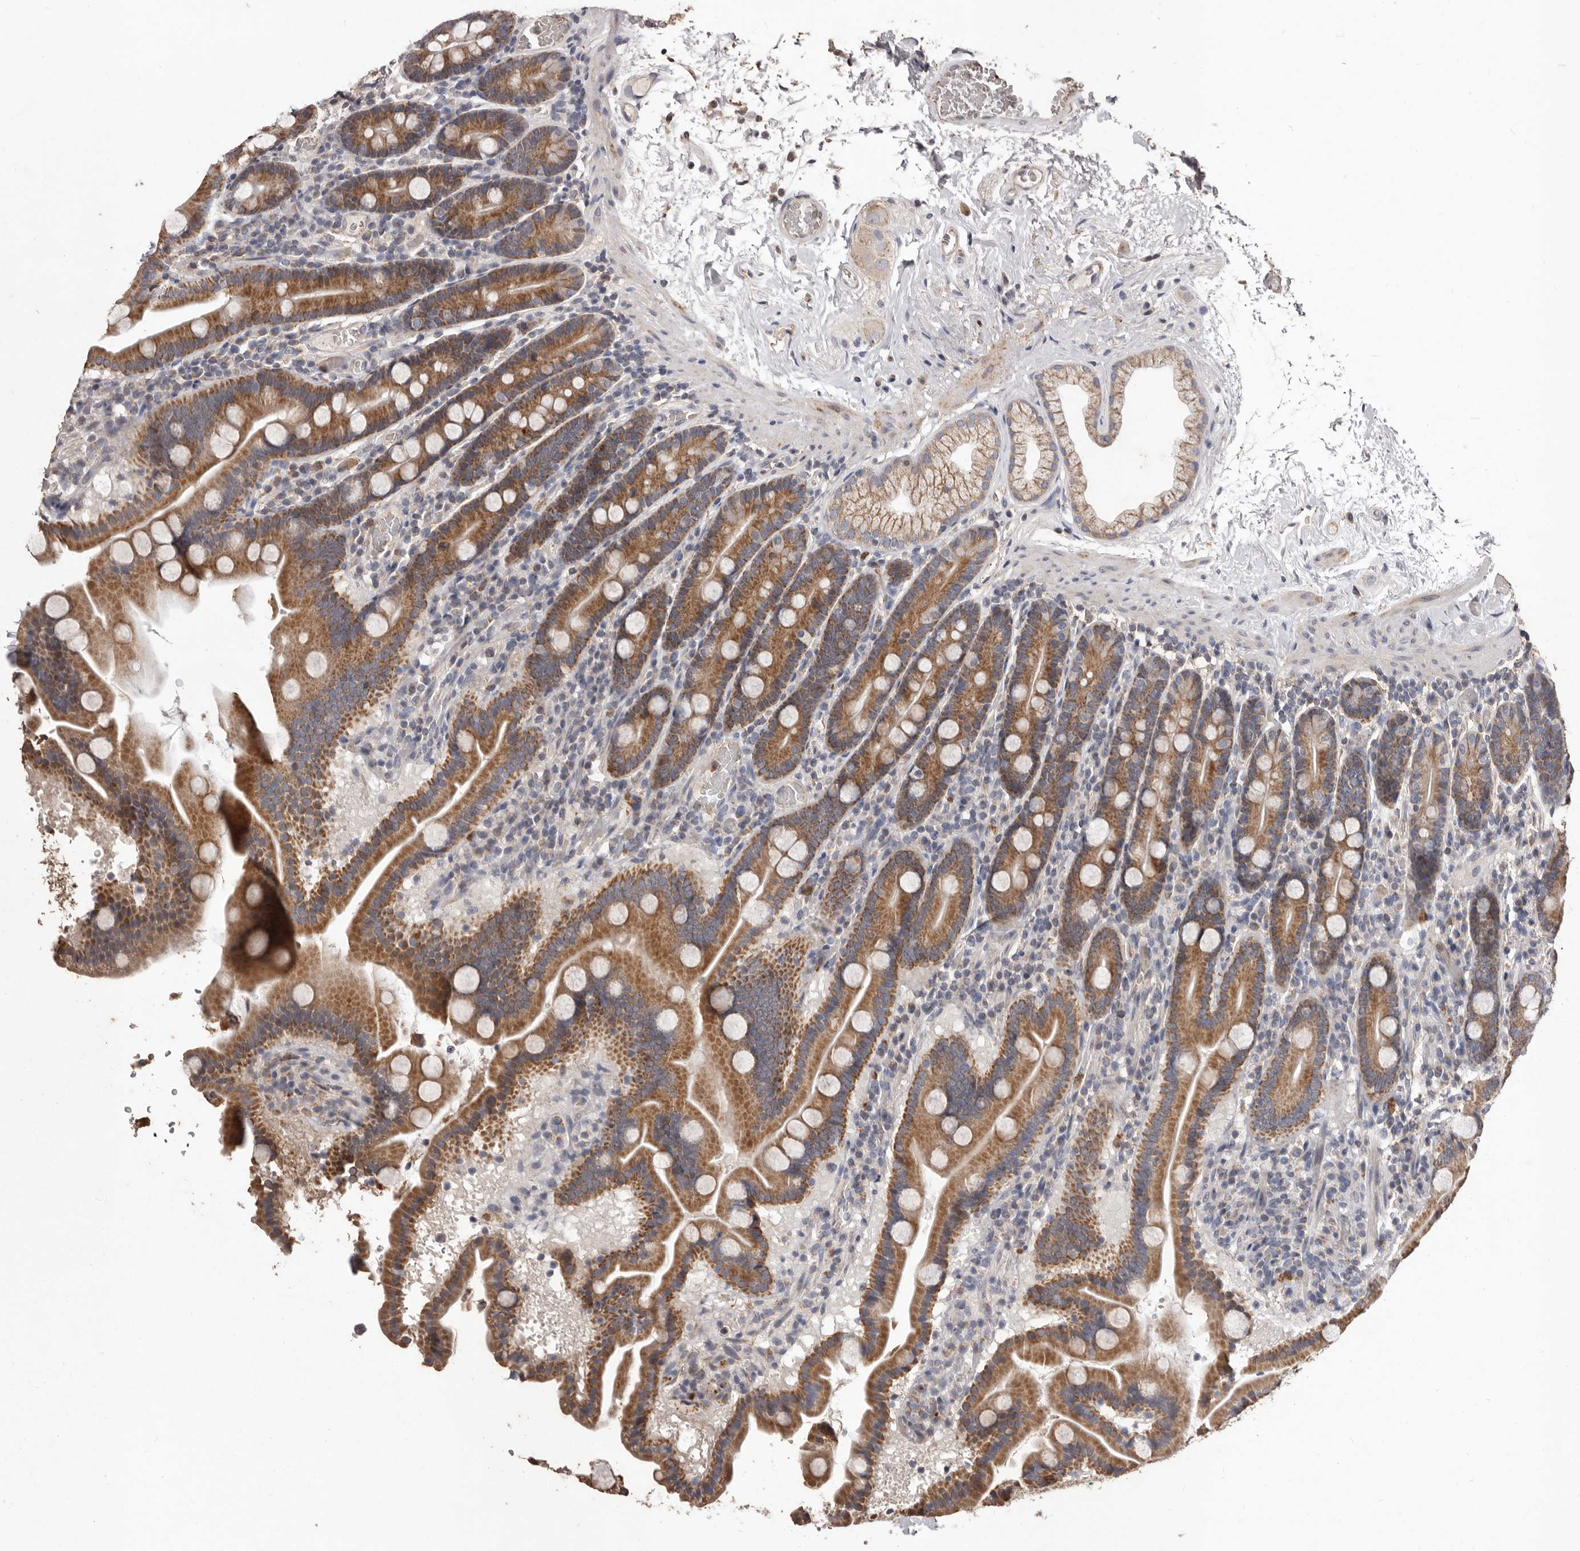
{"staining": {"intensity": "moderate", "quantity": ">75%", "location": "cytoplasmic/membranous"}, "tissue": "duodenum", "cell_type": "Glandular cells", "image_type": "normal", "snomed": [{"axis": "morphology", "description": "Normal tissue, NOS"}, {"axis": "topography", "description": "Duodenum"}], "caption": "Protein analysis of normal duodenum shows moderate cytoplasmic/membranous staining in approximately >75% of glandular cells.", "gene": "CXCL14", "patient": {"sex": "male", "age": 55}}